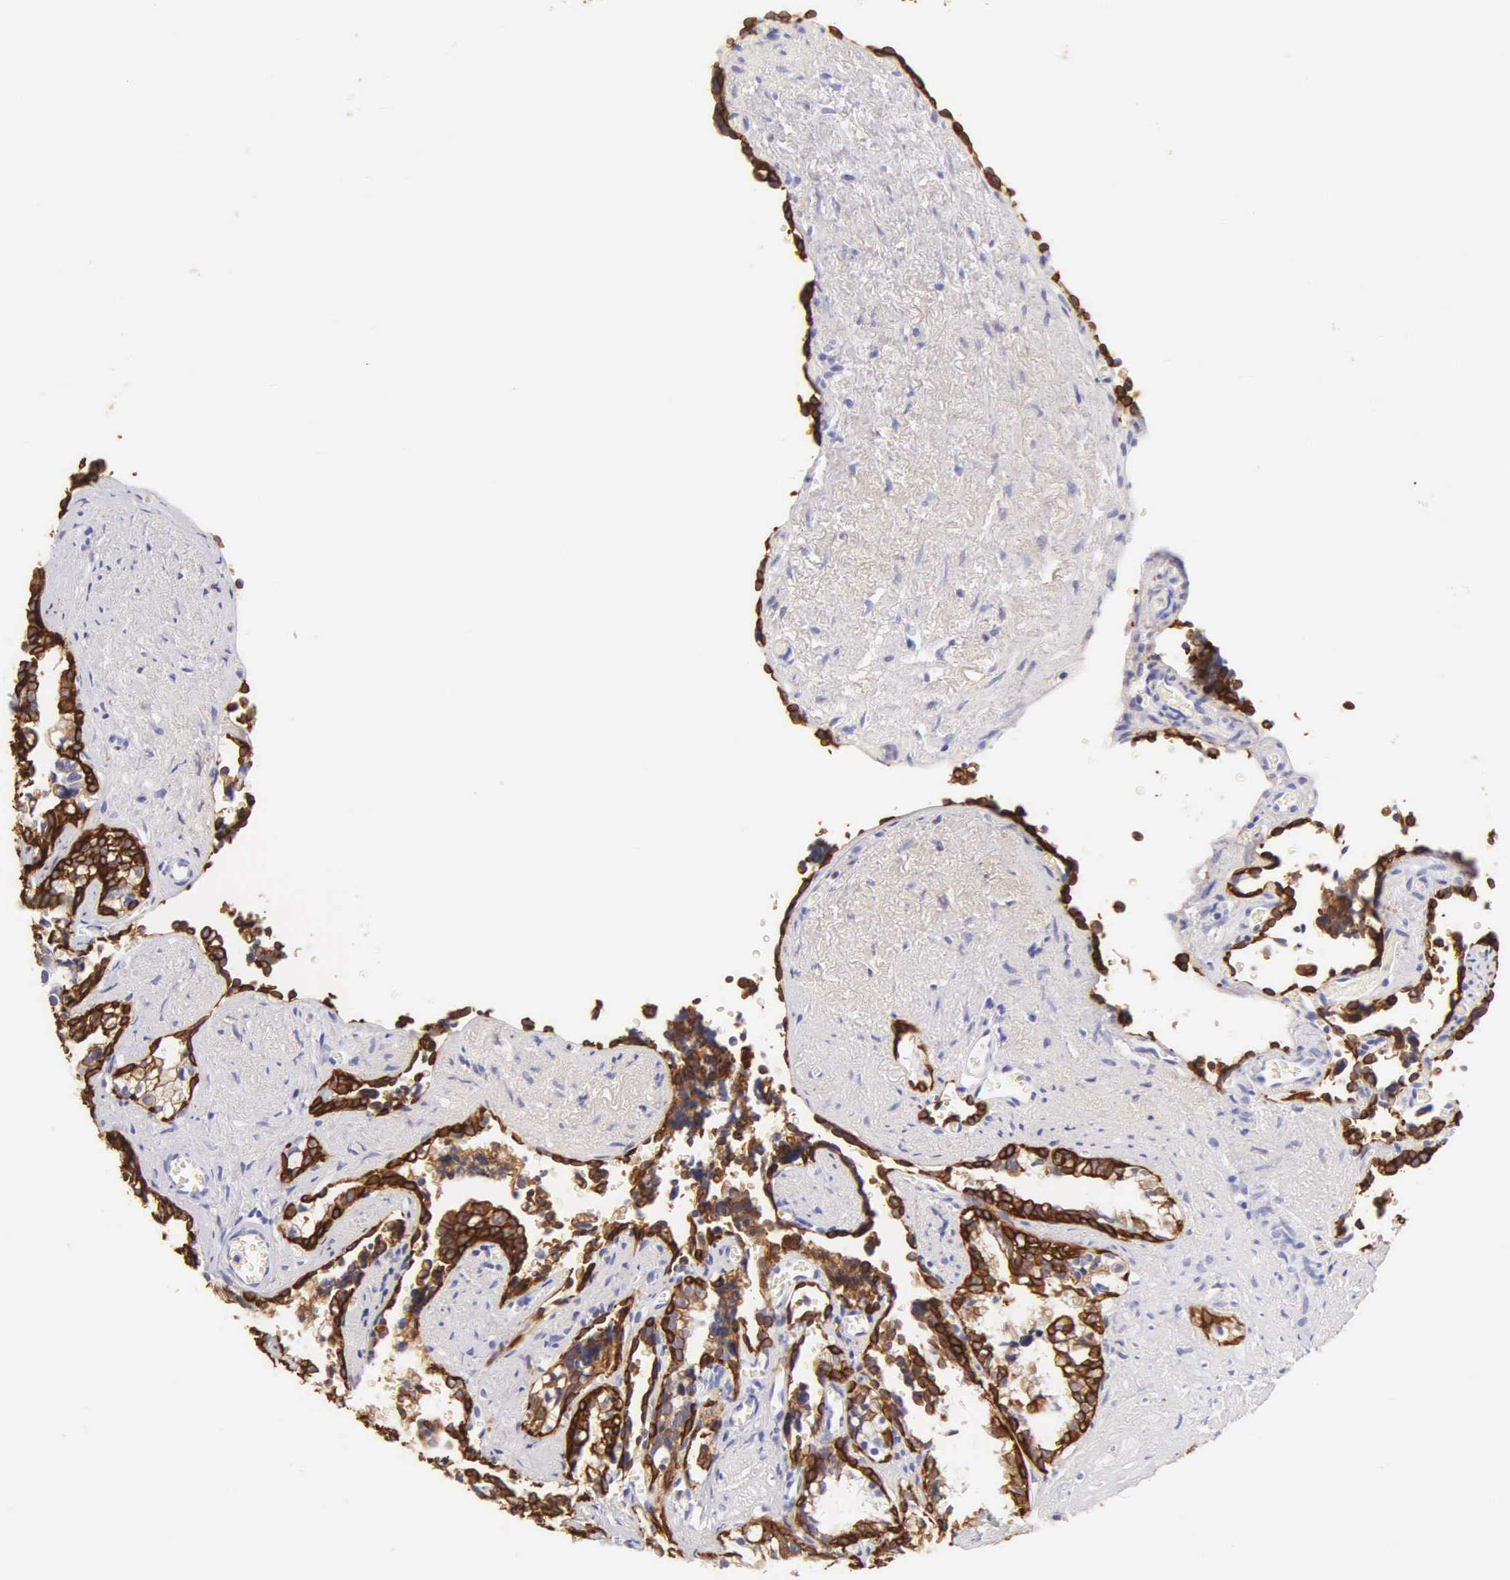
{"staining": {"intensity": "strong", "quantity": ">75%", "location": "cytoplasmic/membranous"}, "tissue": "seminal vesicle", "cell_type": "Glandular cells", "image_type": "normal", "snomed": [{"axis": "morphology", "description": "Normal tissue, NOS"}, {"axis": "topography", "description": "Seminal veicle"}], "caption": "Protein expression by immunohistochemistry reveals strong cytoplasmic/membranous positivity in about >75% of glandular cells in unremarkable seminal vesicle.", "gene": "KRT14", "patient": {"sex": "male", "age": 60}}